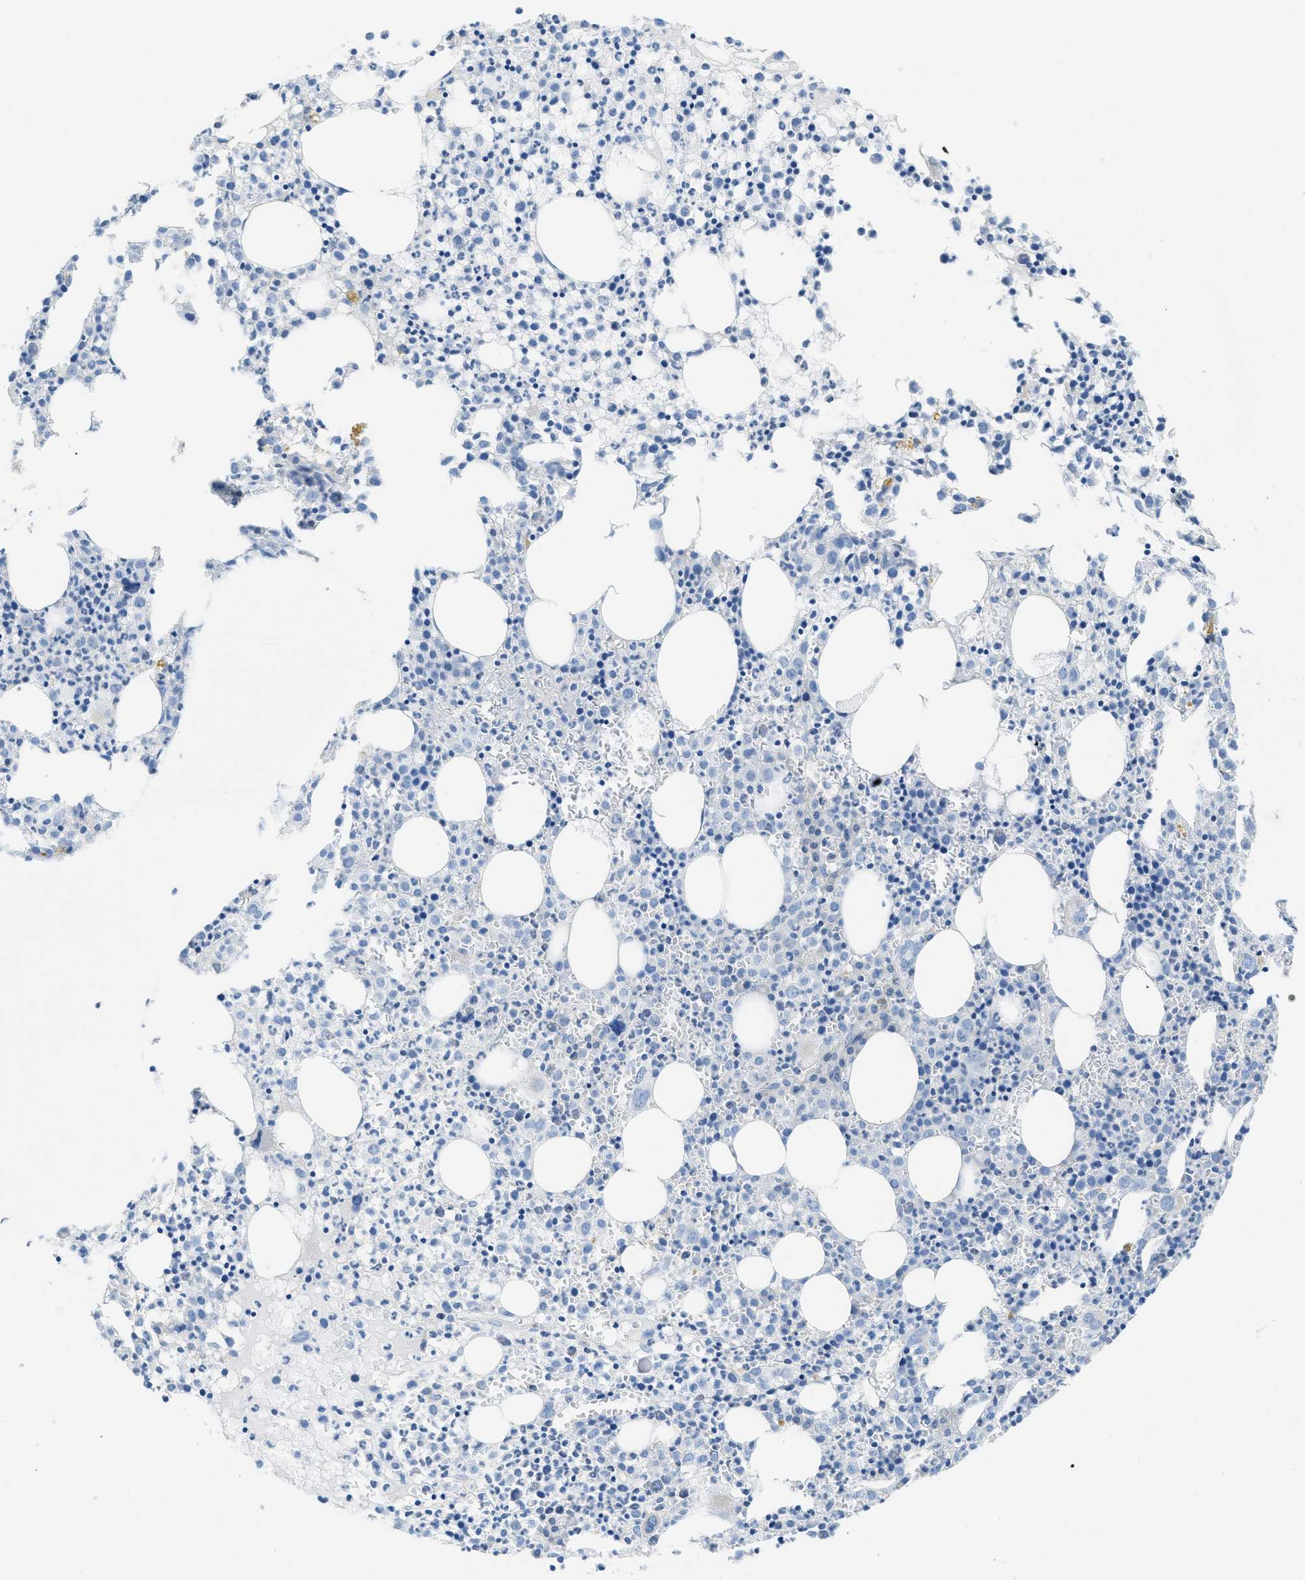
{"staining": {"intensity": "negative", "quantity": "none", "location": "none"}, "tissue": "bone marrow", "cell_type": "Hematopoietic cells", "image_type": "normal", "snomed": [{"axis": "morphology", "description": "Normal tissue, NOS"}, {"axis": "morphology", "description": "Inflammation, NOS"}, {"axis": "topography", "description": "Bone marrow"}], "caption": "Bone marrow stained for a protein using immunohistochemistry (IHC) exhibits no expression hematopoietic cells.", "gene": "CNNM4", "patient": {"sex": "male", "age": 25}}